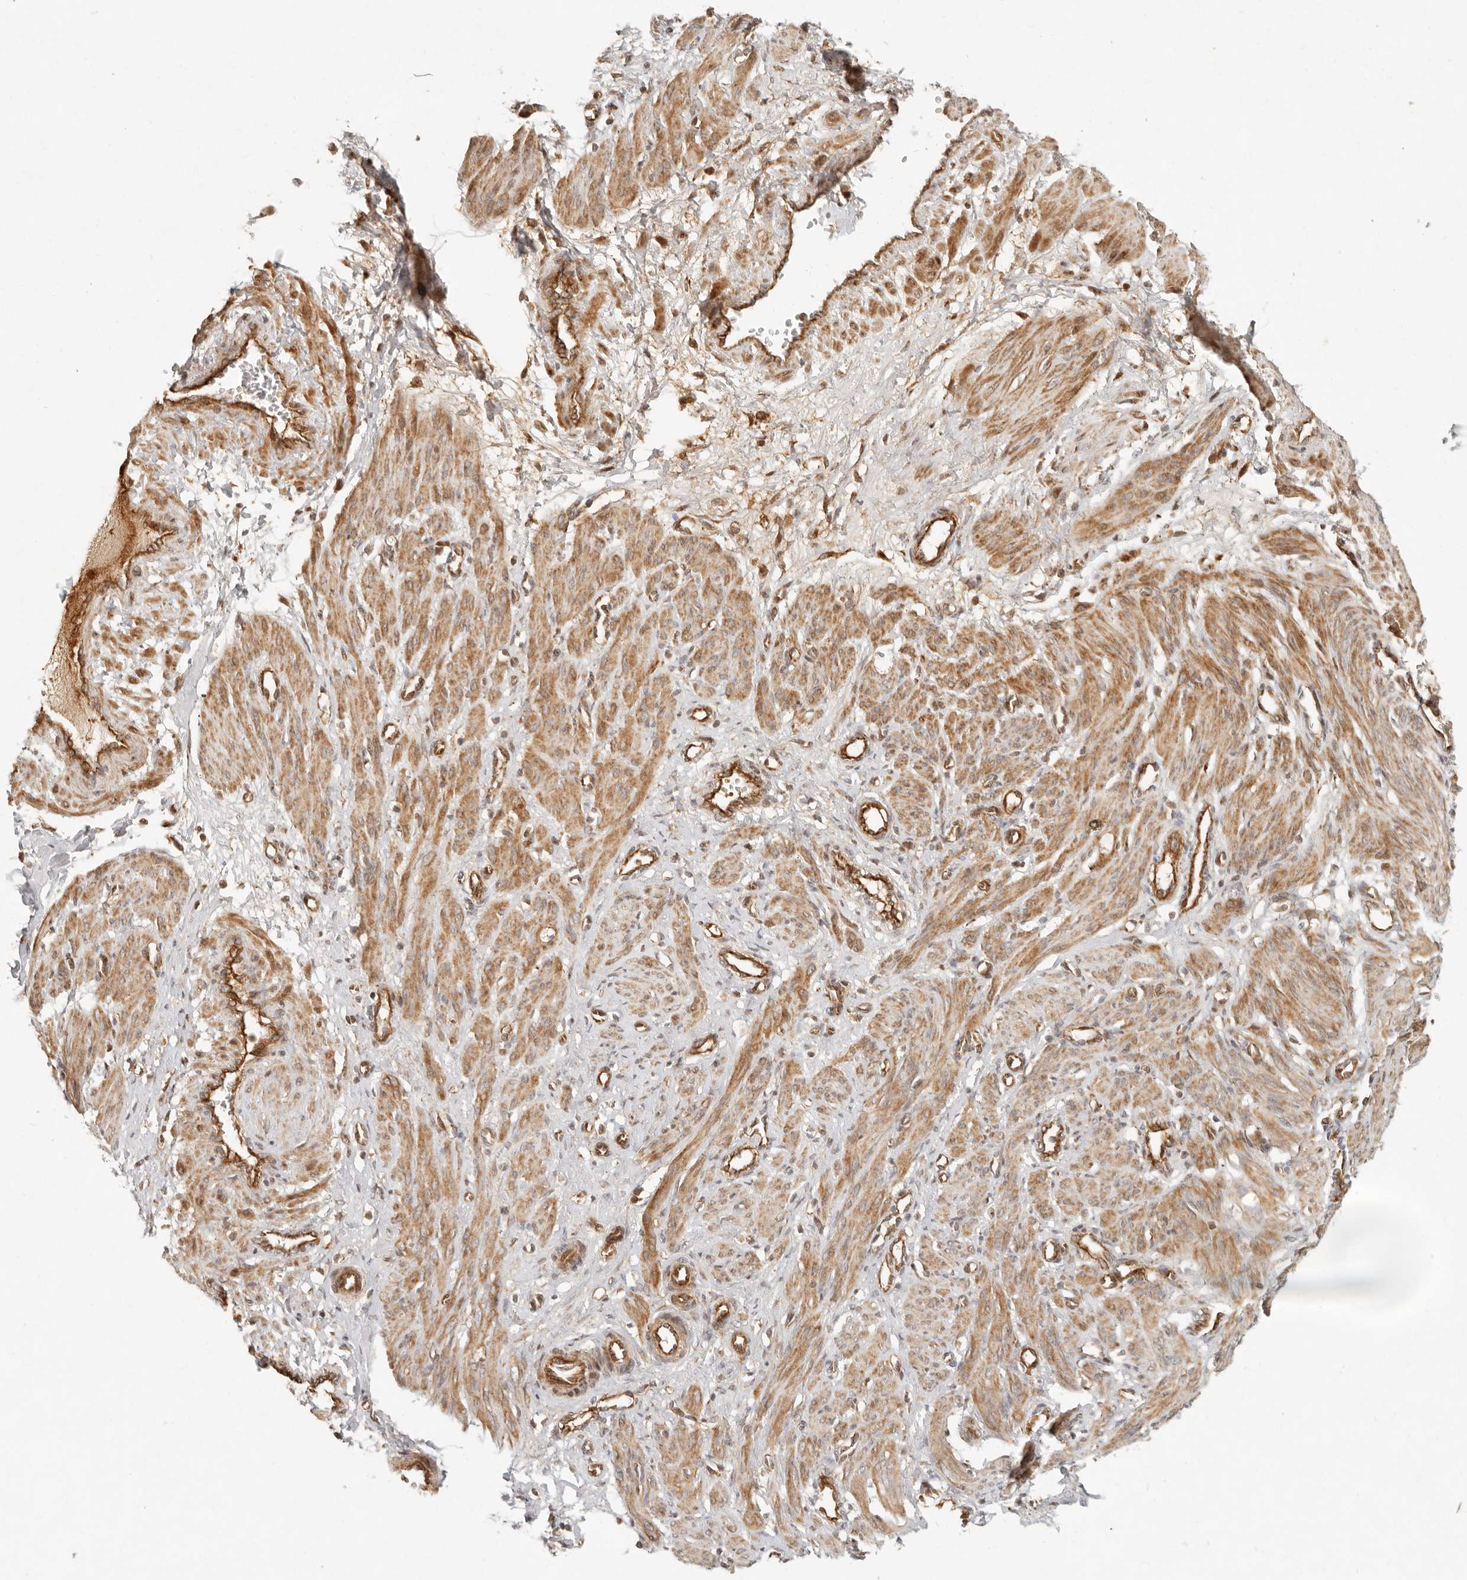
{"staining": {"intensity": "moderate", "quantity": ">75%", "location": "cytoplasmic/membranous"}, "tissue": "smooth muscle", "cell_type": "Smooth muscle cells", "image_type": "normal", "snomed": [{"axis": "morphology", "description": "Normal tissue, NOS"}, {"axis": "topography", "description": "Endometrium"}], "caption": "Human smooth muscle stained with a brown dye shows moderate cytoplasmic/membranous positive expression in approximately >75% of smooth muscle cells.", "gene": "KLHL38", "patient": {"sex": "female", "age": 33}}